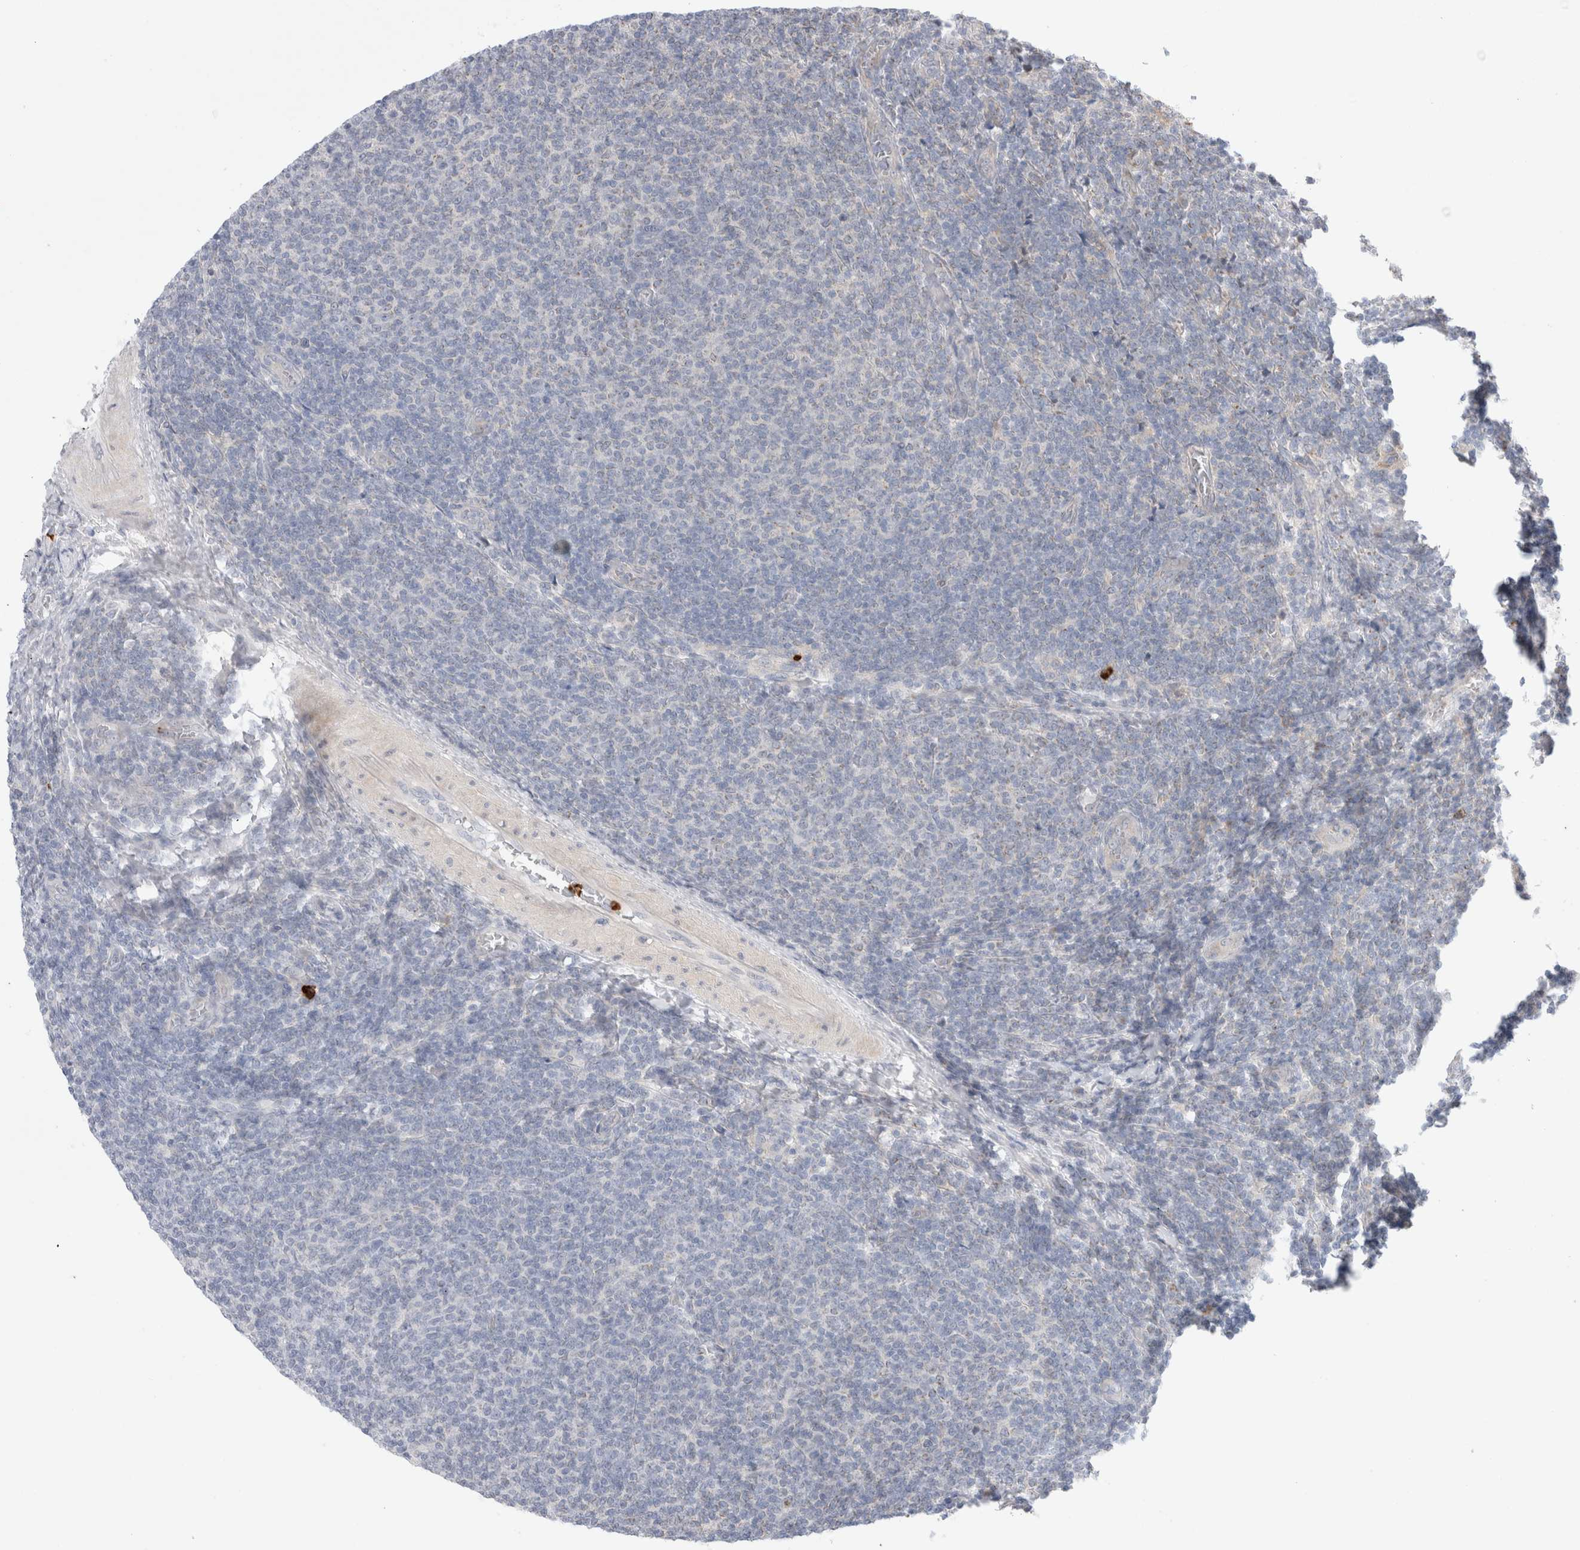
{"staining": {"intensity": "negative", "quantity": "none", "location": "none"}, "tissue": "lymphoma", "cell_type": "Tumor cells", "image_type": "cancer", "snomed": [{"axis": "morphology", "description": "Malignant lymphoma, non-Hodgkin's type, Low grade"}, {"axis": "topography", "description": "Lymph node"}], "caption": "DAB (3,3'-diaminobenzidine) immunohistochemical staining of lymphoma shows no significant expression in tumor cells. Brightfield microscopy of immunohistochemistry (IHC) stained with DAB (3,3'-diaminobenzidine) (brown) and hematoxylin (blue), captured at high magnification.", "gene": "GSDMB", "patient": {"sex": "male", "age": 66}}